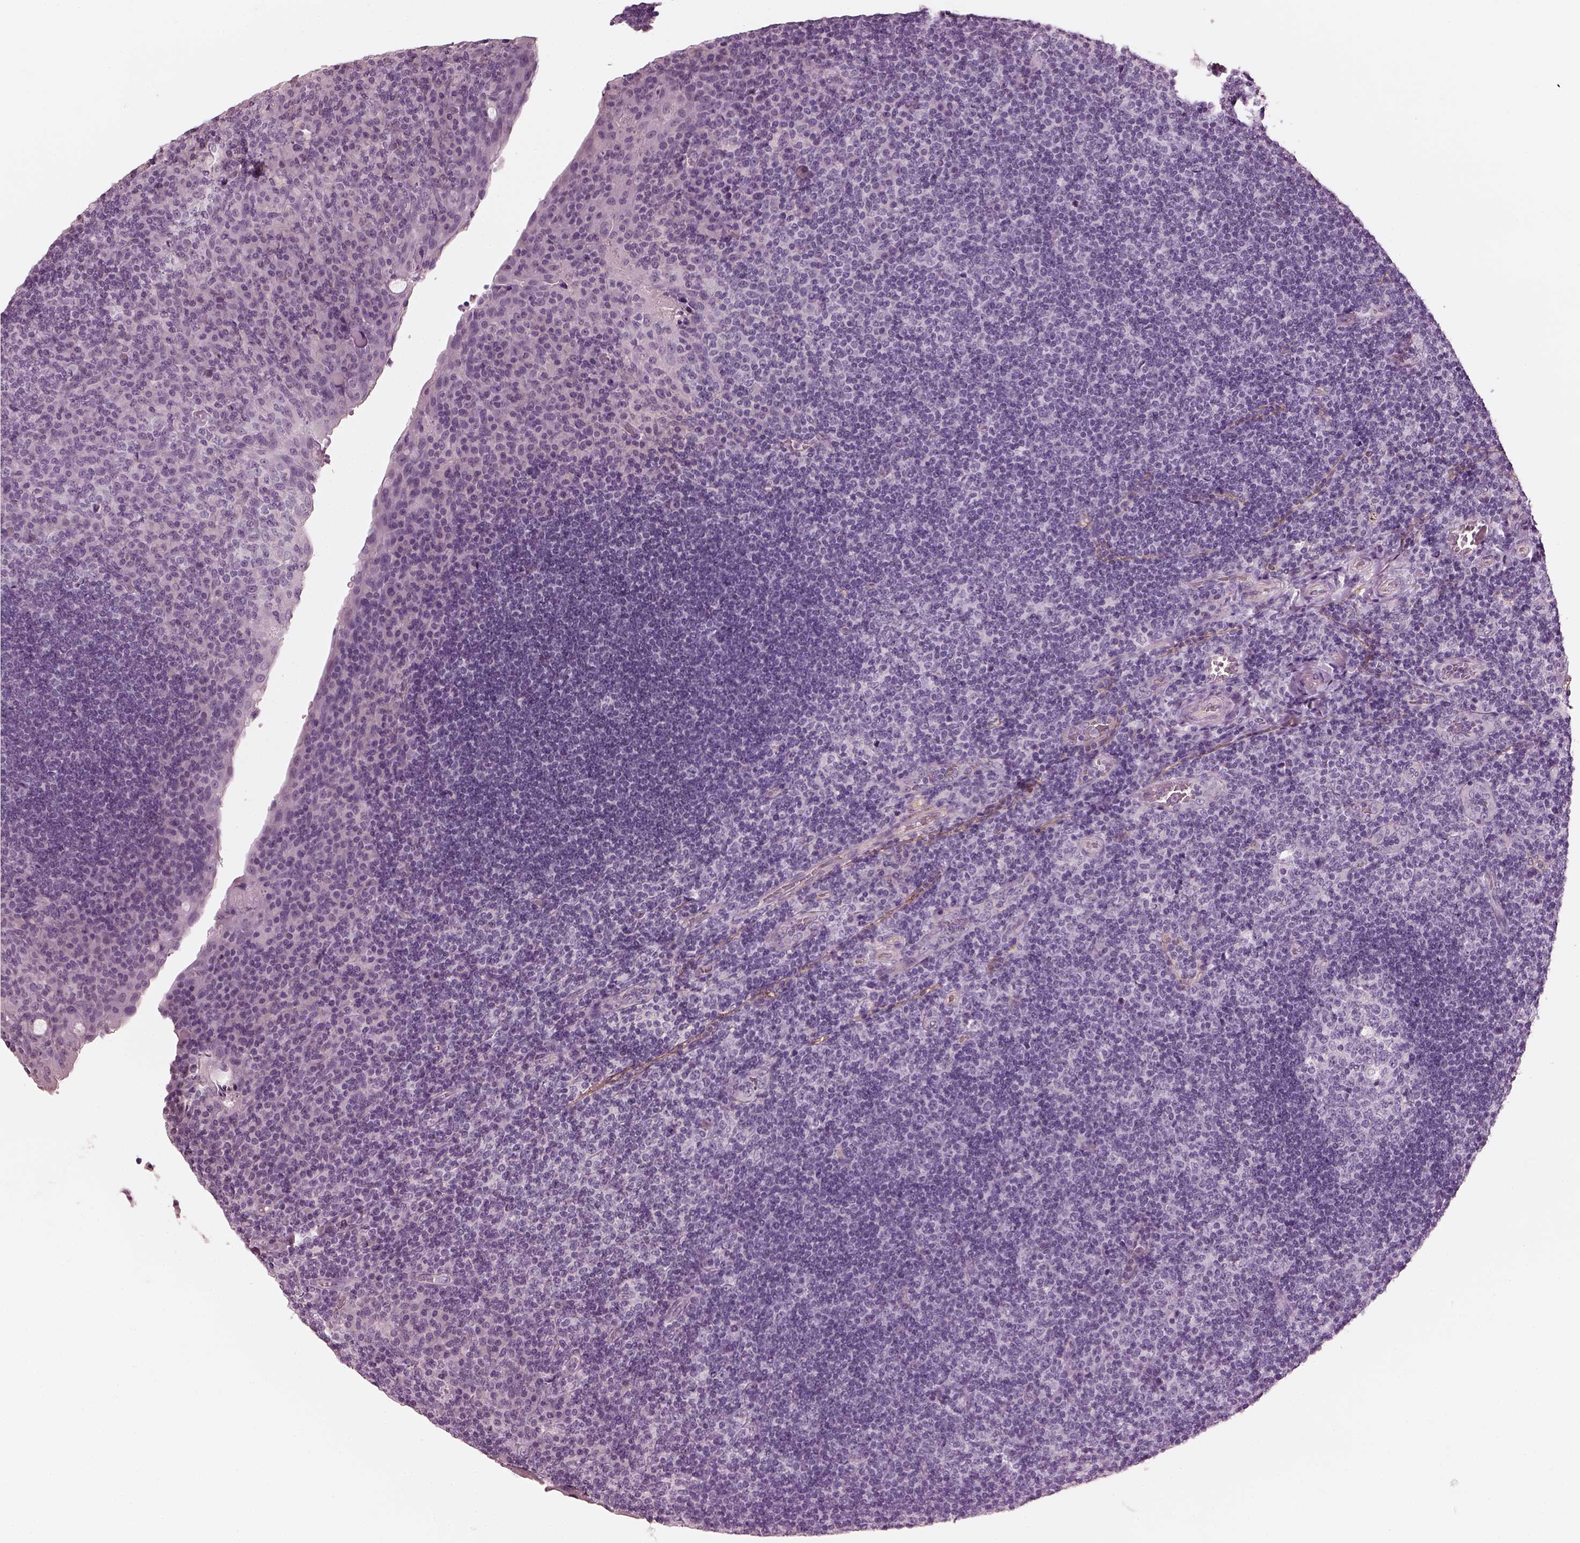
{"staining": {"intensity": "negative", "quantity": "none", "location": "none"}, "tissue": "tonsil", "cell_type": "Germinal center cells", "image_type": "normal", "snomed": [{"axis": "morphology", "description": "Normal tissue, NOS"}, {"axis": "topography", "description": "Tonsil"}], "caption": "This is a photomicrograph of immunohistochemistry (IHC) staining of benign tonsil, which shows no expression in germinal center cells.", "gene": "EIF4E1B", "patient": {"sex": "male", "age": 17}}